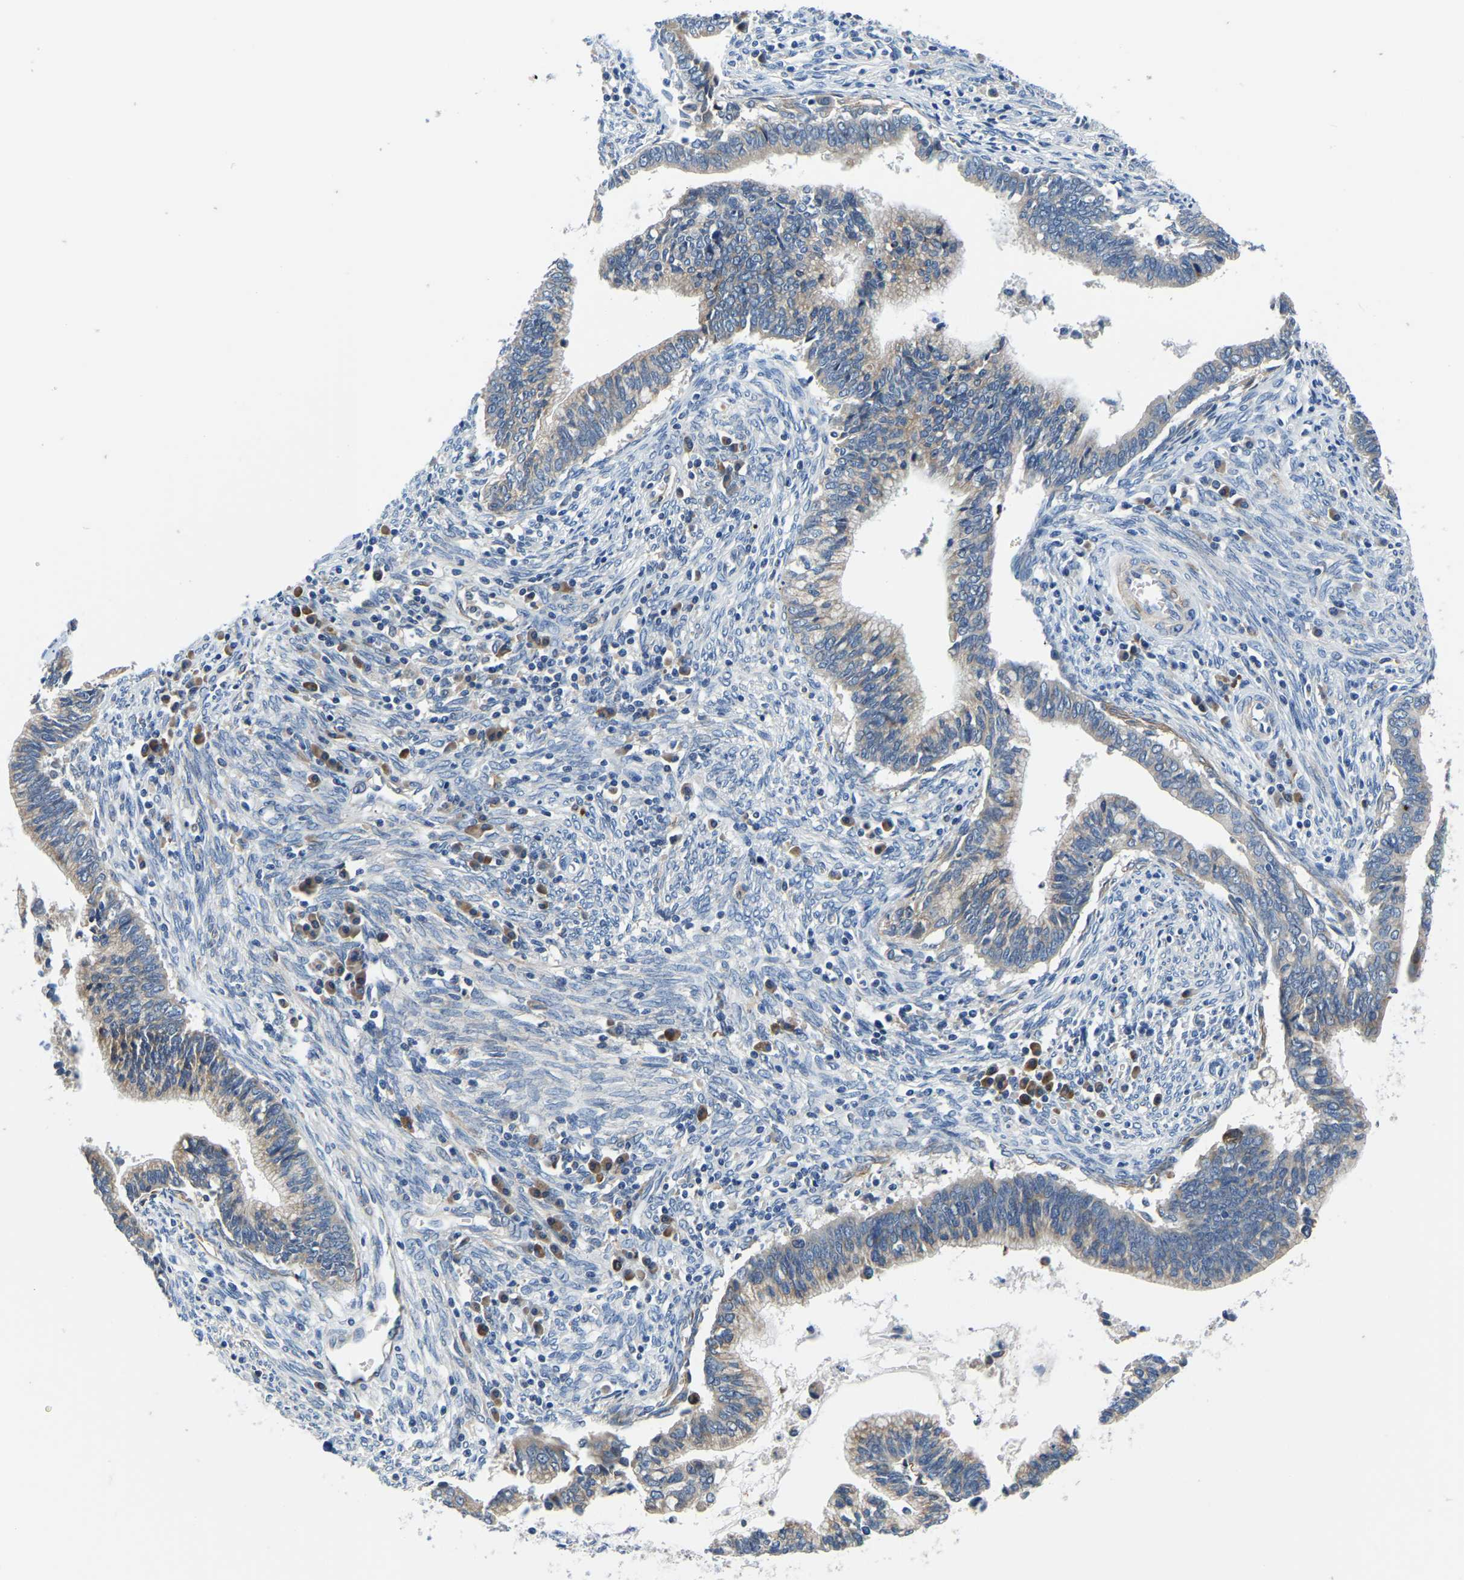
{"staining": {"intensity": "weak", "quantity": ">75%", "location": "cytoplasmic/membranous"}, "tissue": "cervical cancer", "cell_type": "Tumor cells", "image_type": "cancer", "snomed": [{"axis": "morphology", "description": "Adenocarcinoma, NOS"}, {"axis": "topography", "description": "Cervix"}], "caption": "This photomicrograph shows adenocarcinoma (cervical) stained with immunohistochemistry (IHC) to label a protein in brown. The cytoplasmic/membranous of tumor cells show weak positivity for the protein. Nuclei are counter-stained blue.", "gene": "LIAS", "patient": {"sex": "female", "age": 44}}